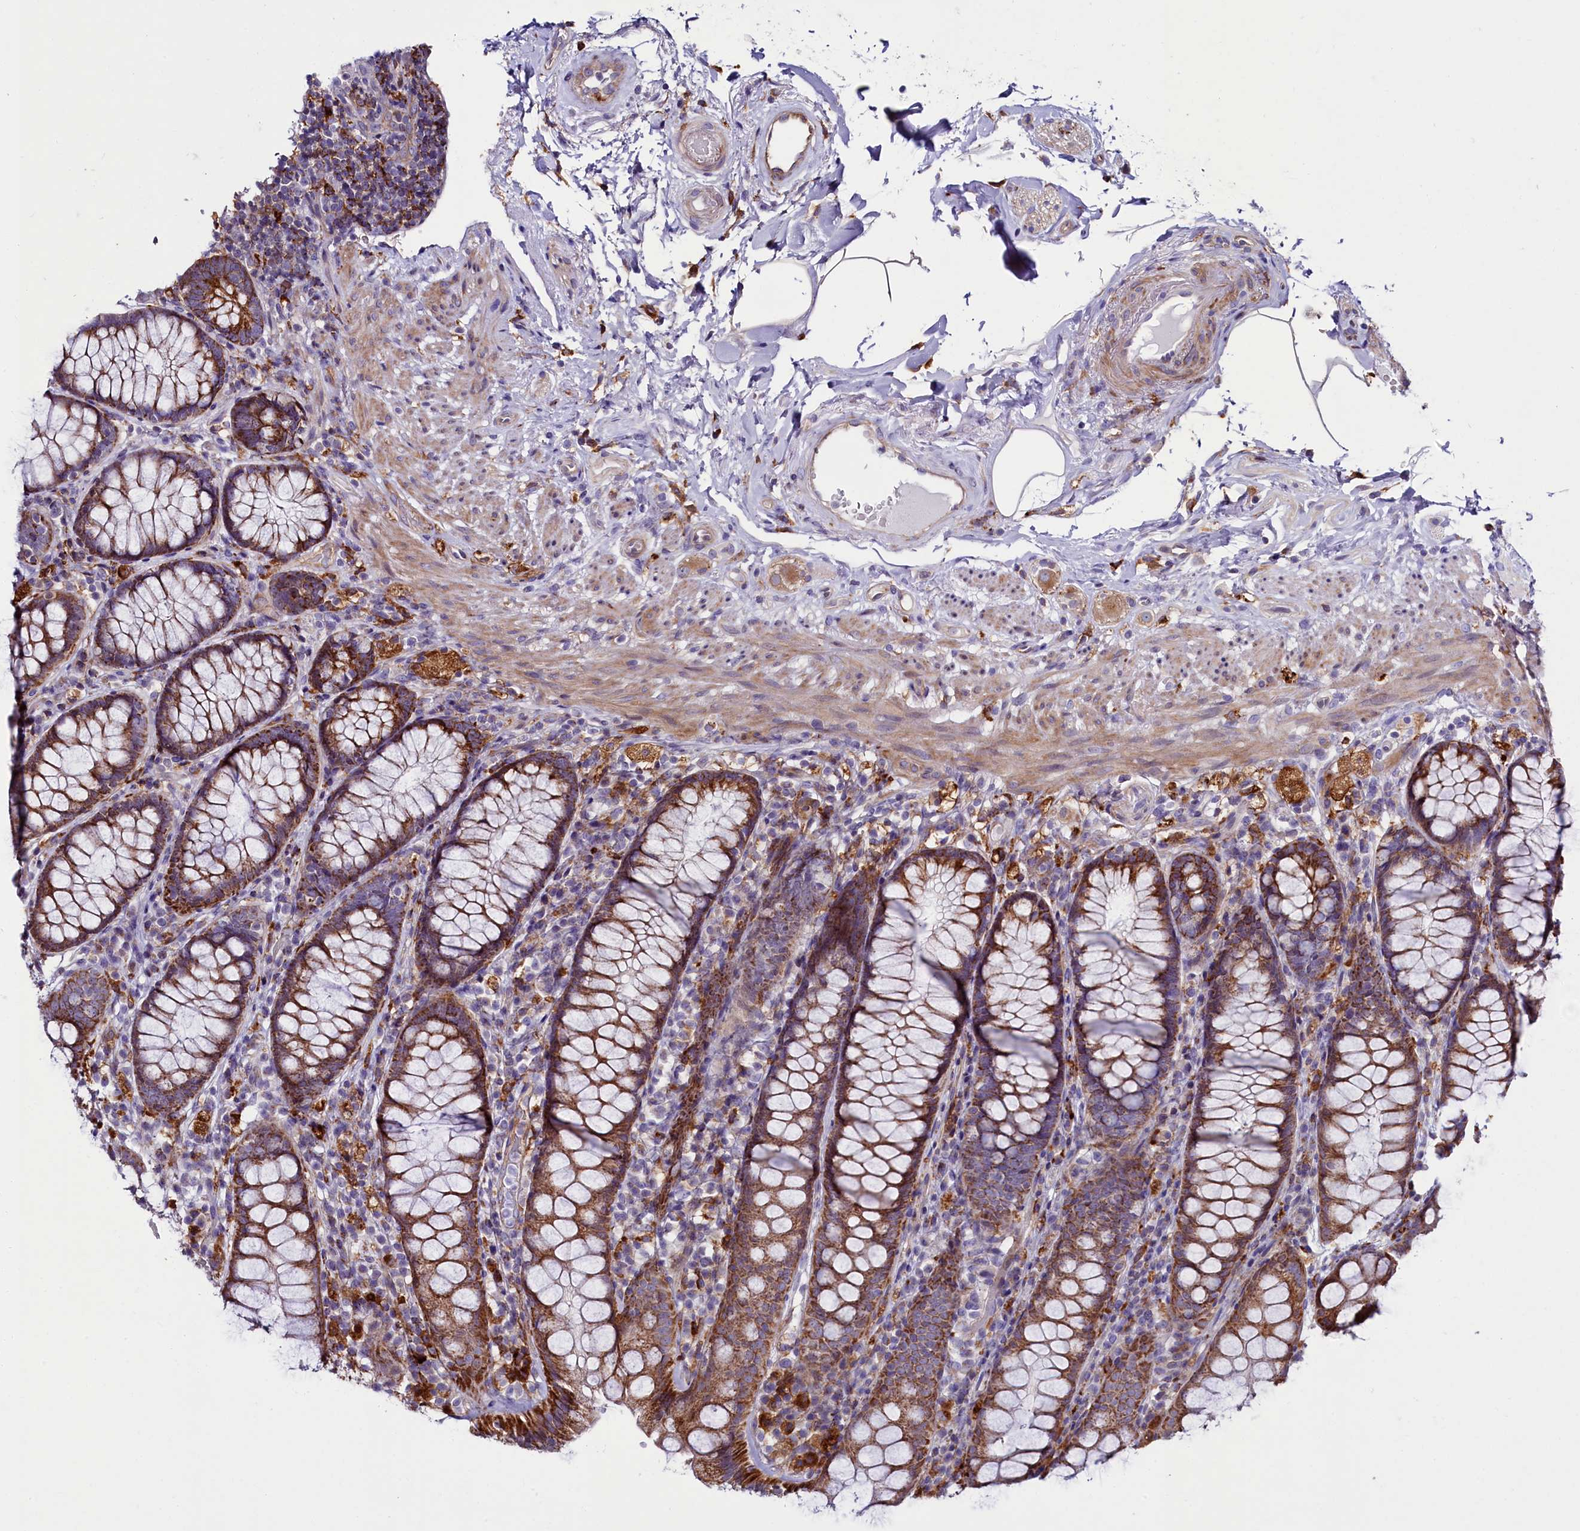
{"staining": {"intensity": "moderate", "quantity": ">75%", "location": "cytoplasmic/membranous"}, "tissue": "rectum", "cell_type": "Glandular cells", "image_type": "normal", "snomed": [{"axis": "morphology", "description": "Normal tissue, NOS"}, {"axis": "topography", "description": "Rectum"}], "caption": "Moderate cytoplasmic/membranous expression for a protein is appreciated in about >75% of glandular cells of benign rectum using immunohistochemistry.", "gene": "IL20RA", "patient": {"sex": "male", "age": 83}}